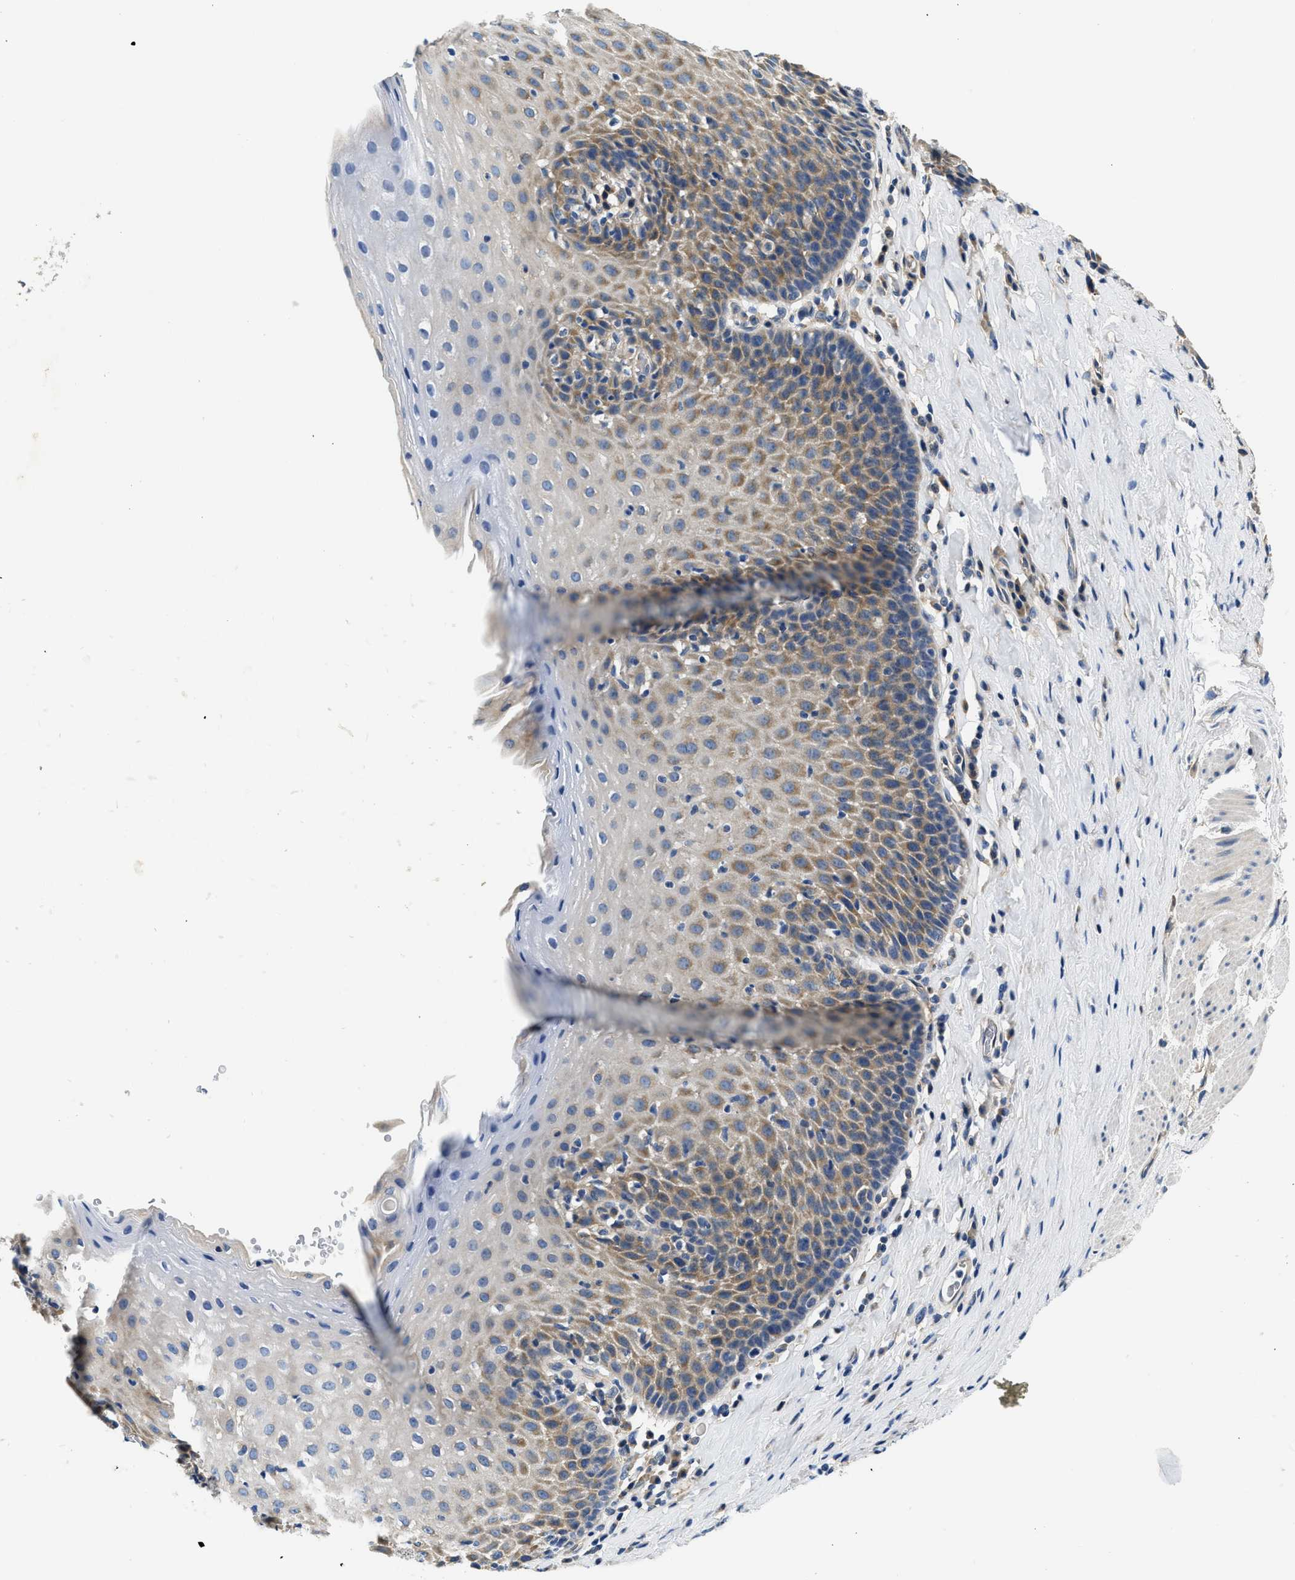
{"staining": {"intensity": "moderate", "quantity": ">75%", "location": "cytoplasmic/membranous"}, "tissue": "esophagus", "cell_type": "Squamous epithelial cells", "image_type": "normal", "snomed": [{"axis": "morphology", "description": "Normal tissue, NOS"}, {"axis": "topography", "description": "Esophagus"}], "caption": "IHC staining of unremarkable esophagus, which demonstrates medium levels of moderate cytoplasmic/membranous staining in approximately >75% of squamous epithelial cells indicating moderate cytoplasmic/membranous protein staining. The staining was performed using DAB (3,3'-diaminobenzidine) (brown) for protein detection and nuclei were counterstained in hematoxylin (blue).", "gene": "CSDE1", "patient": {"sex": "female", "age": 61}}